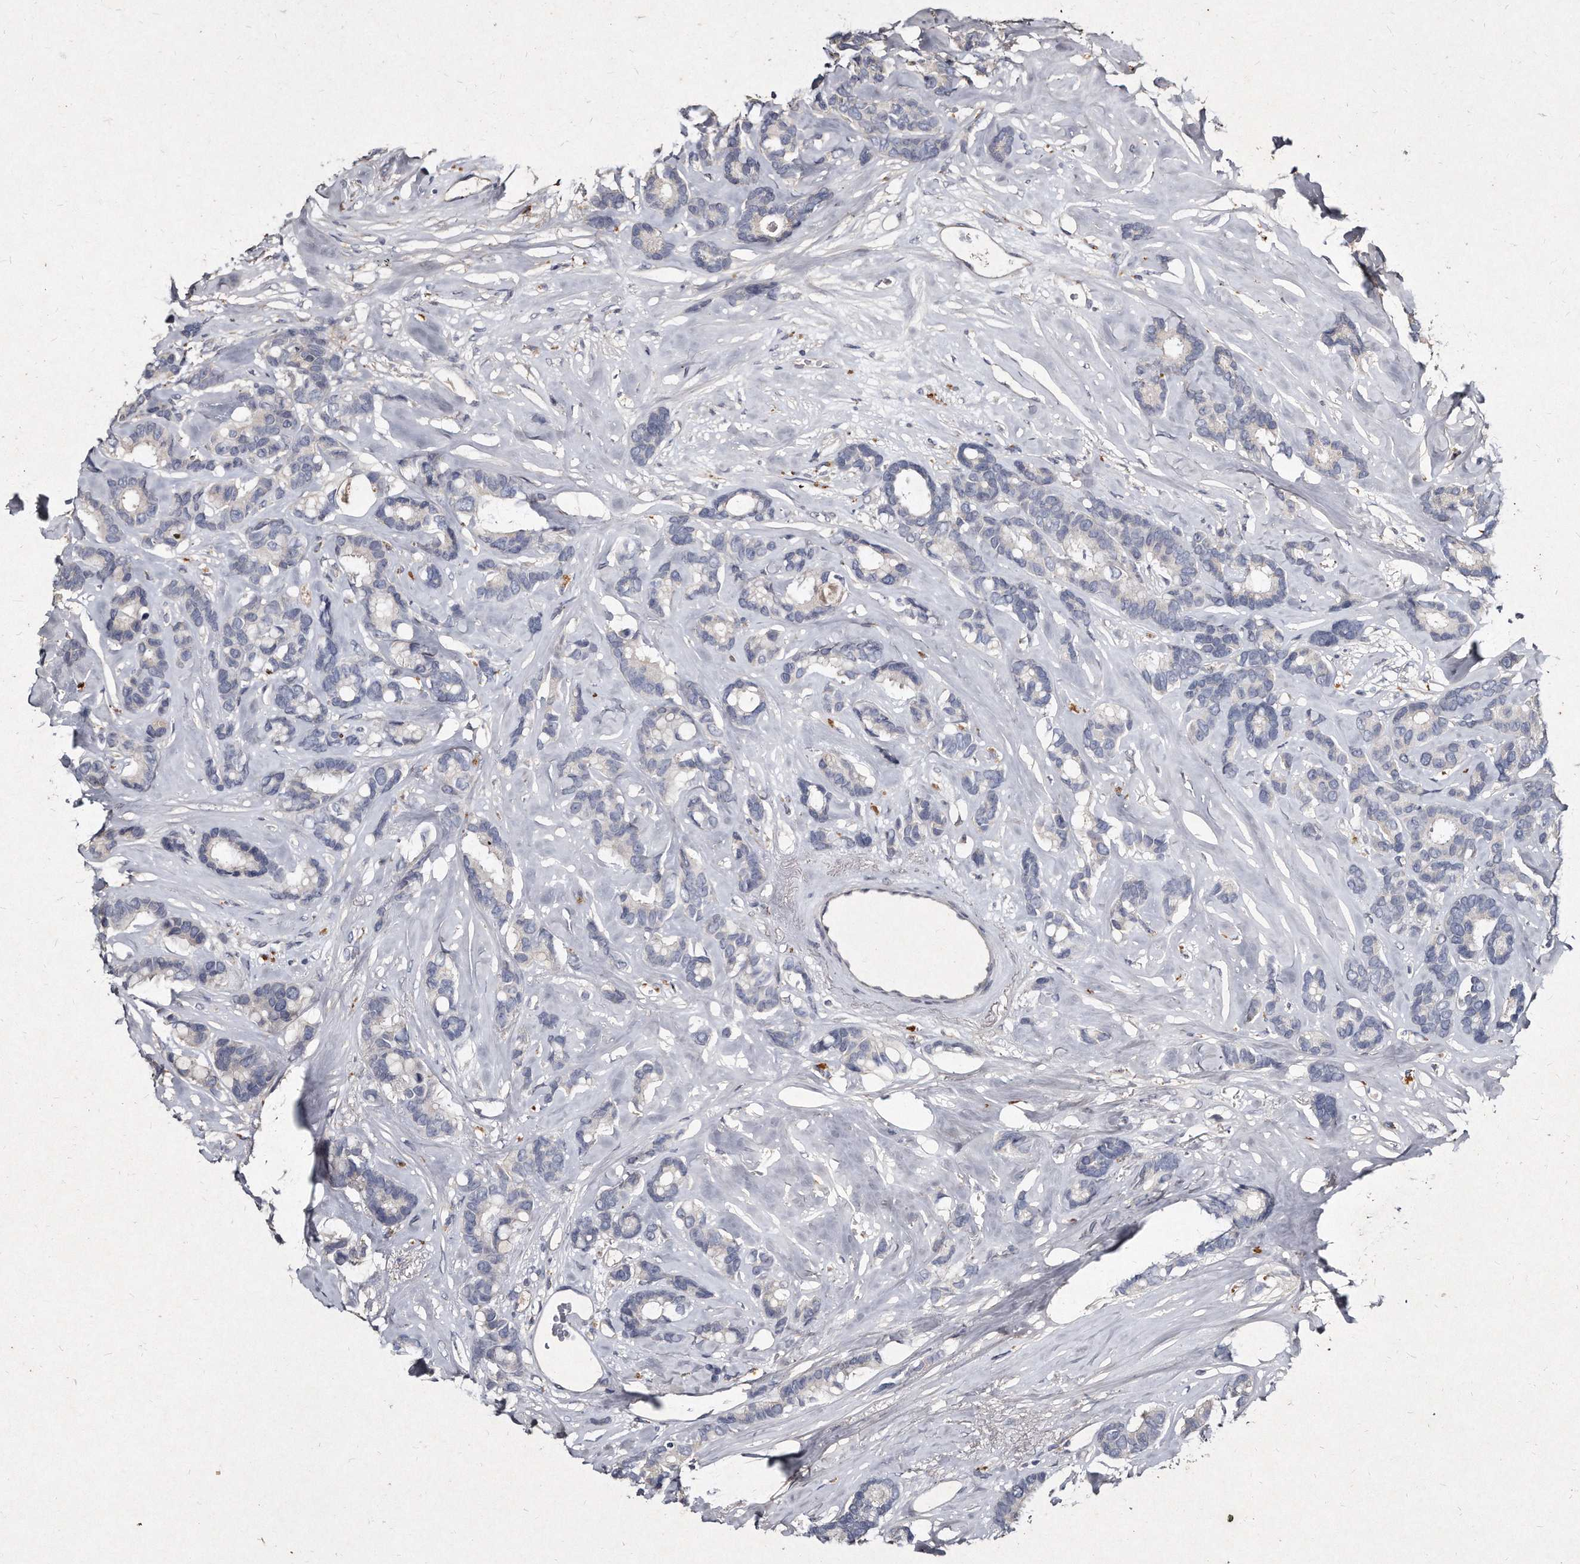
{"staining": {"intensity": "negative", "quantity": "none", "location": "none"}, "tissue": "breast cancer", "cell_type": "Tumor cells", "image_type": "cancer", "snomed": [{"axis": "morphology", "description": "Duct carcinoma"}, {"axis": "topography", "description": "Breast"}], "caption": "Breast cancer (intraductal carcinoma) was stained to show a protein in brown. There is no significant expression in tumor cells.", "gene": "KLHDC3", "patient": {"sex": "female", "age": 87}}